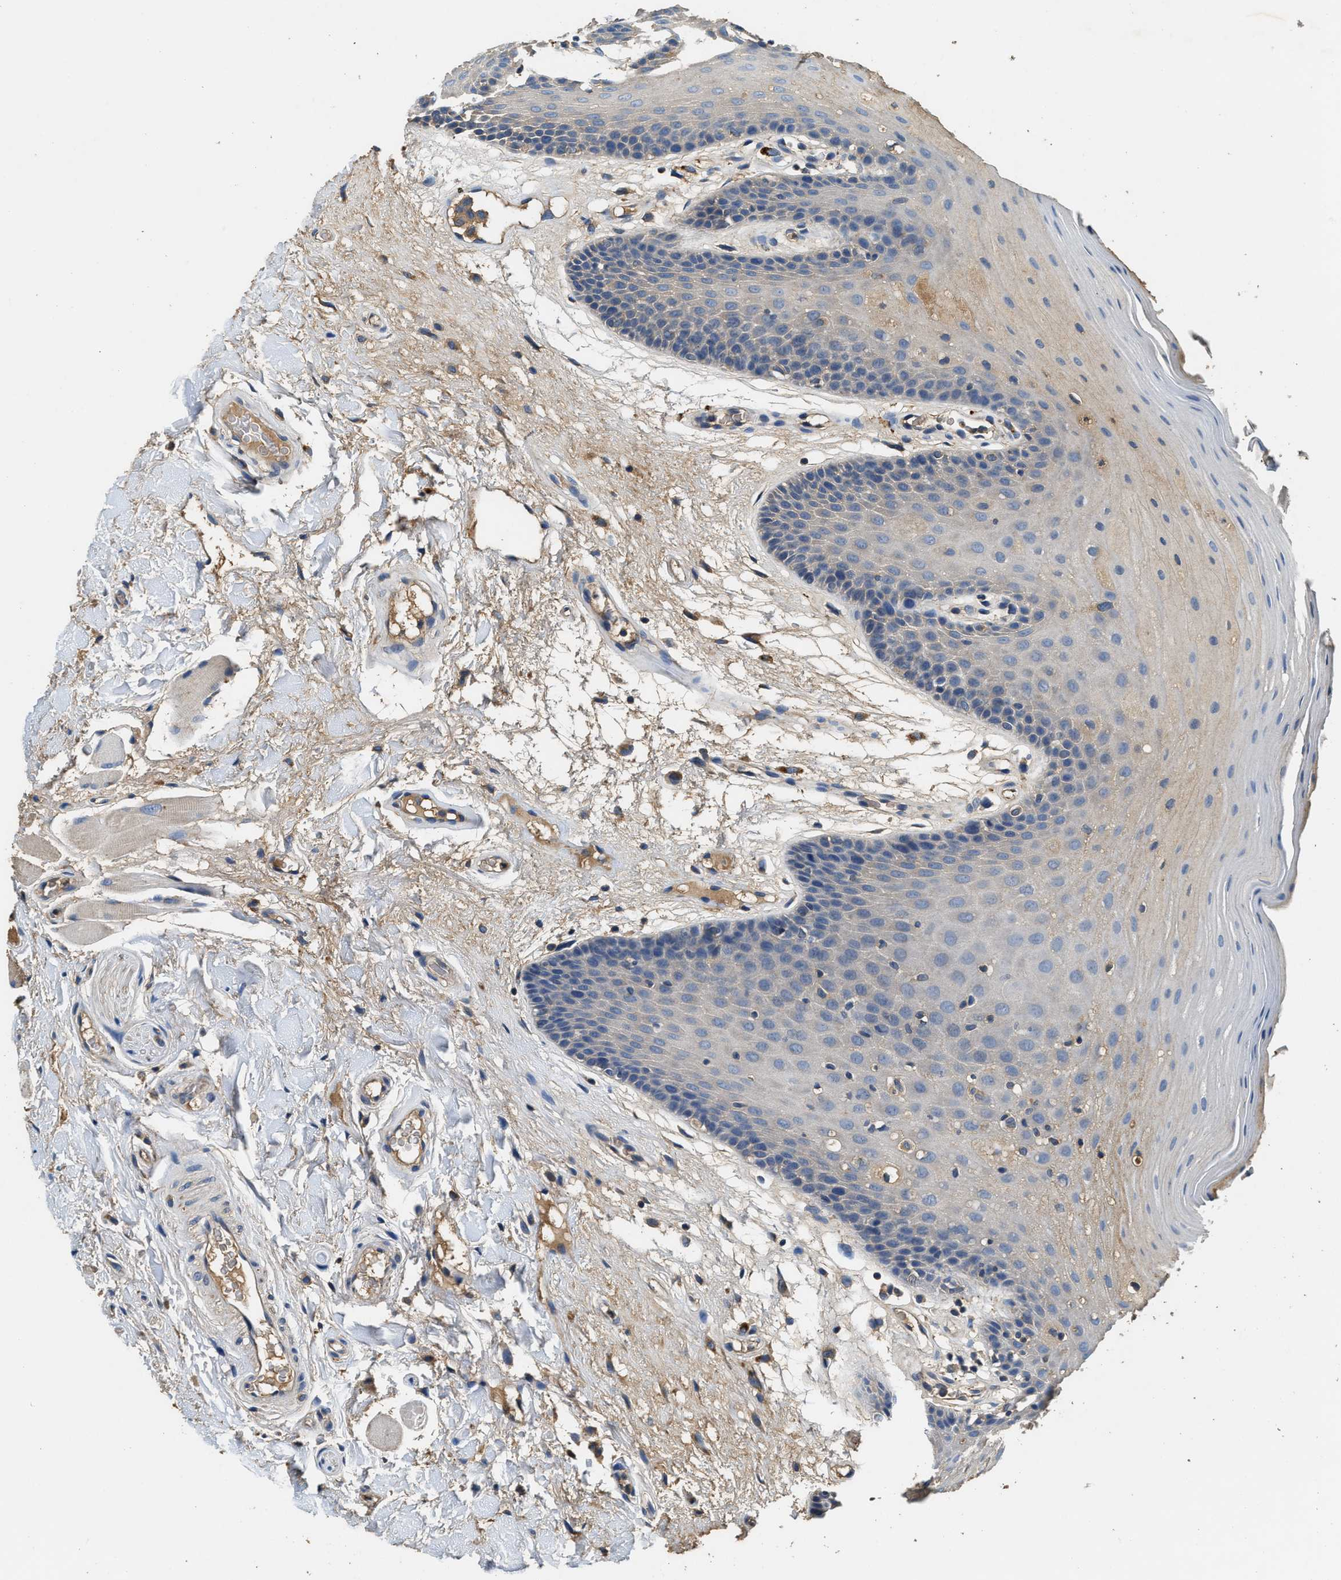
{"staining": {"intensity": "weak", "quantity": "<25%", "location": "cytoplasmic/membranous"}, "tissue": "oral mucosa", "cell_type": "Squamous epithelial cells", "image_type": "normal", "snomed": [{"axis": "morphology", "description": "Normal tissue, NOS"}, {"axis": "morphology", "description": "Squamous cell carcinoma, NOS"}, {"axis": "topography", "description": "Oral tissue"}, {"axis": "topography", "description": "Head-Neck"}], "caption": "IHC of benign oral mucosa reveals no expression in squamous epithelial cells.", "gene": "BLOC1S1", "patient": {"sex": "male", "age": 71}}